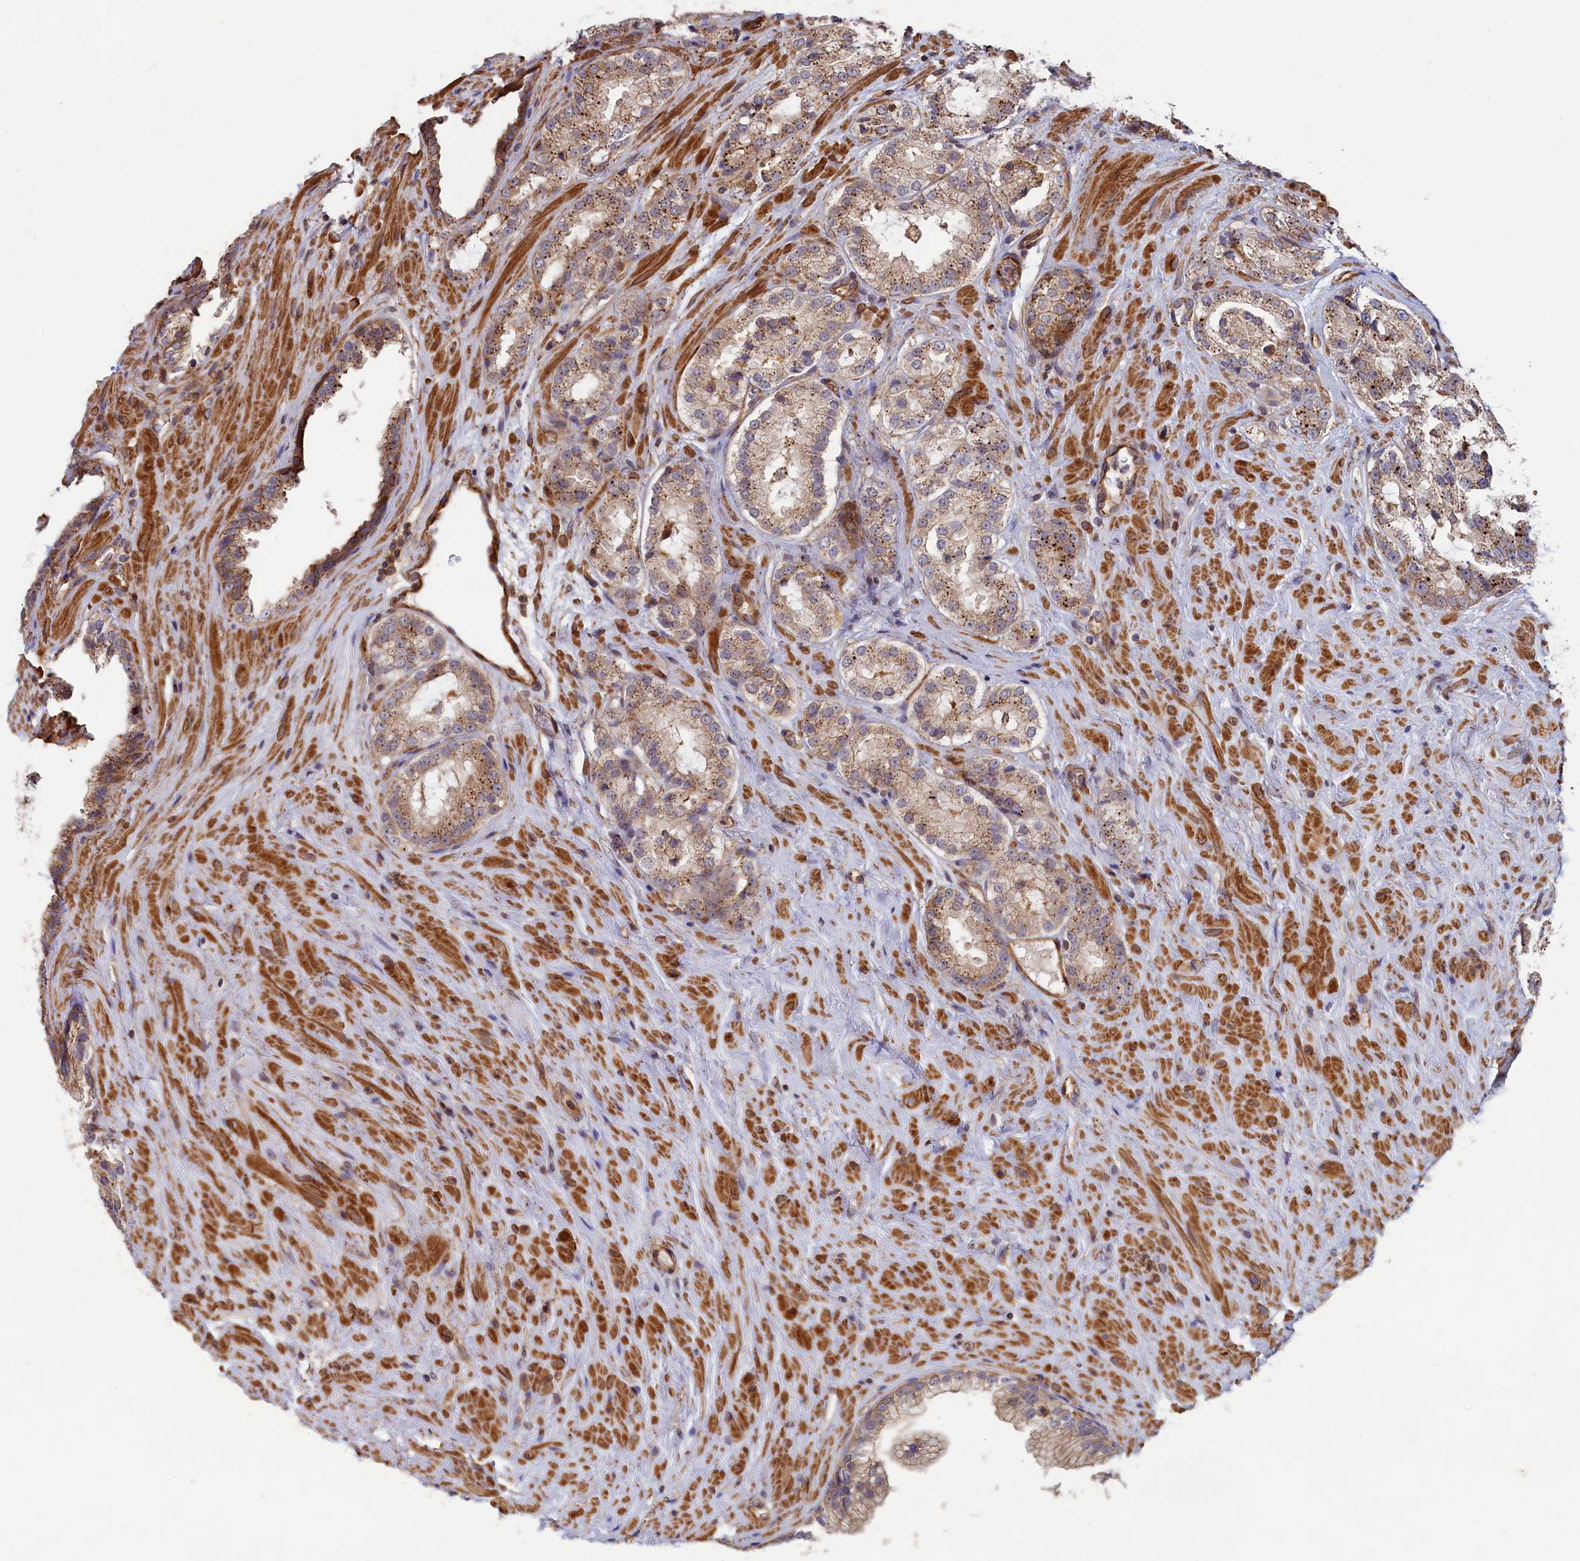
{"staining": {"intensity": "moderate", "quantity": ">75%", "location": "cytoplasmic/membranous"}, "tissue": "prostate cancer", "cell_type": "Tumor cells", "image_type": "cancer", "snomed": [{"axis": "morphology", "description": "Adenocarcinoma, High grade"}, {"axis": "topography", "description": "Prostate"}], "caption": "IHC micrograph of neoplastic tissue: high-grade adenocarcinoma (prostate) stained using immunohistochemistry demonstrates medium levels of moderate protein expression localized specifically in the cytoplasmic/membranous of tumor cells, appearing as a cytoplasmic/membranous brown color.", "gene": "ANKRD27", "patient": {"sex": "male", "age": 73}}